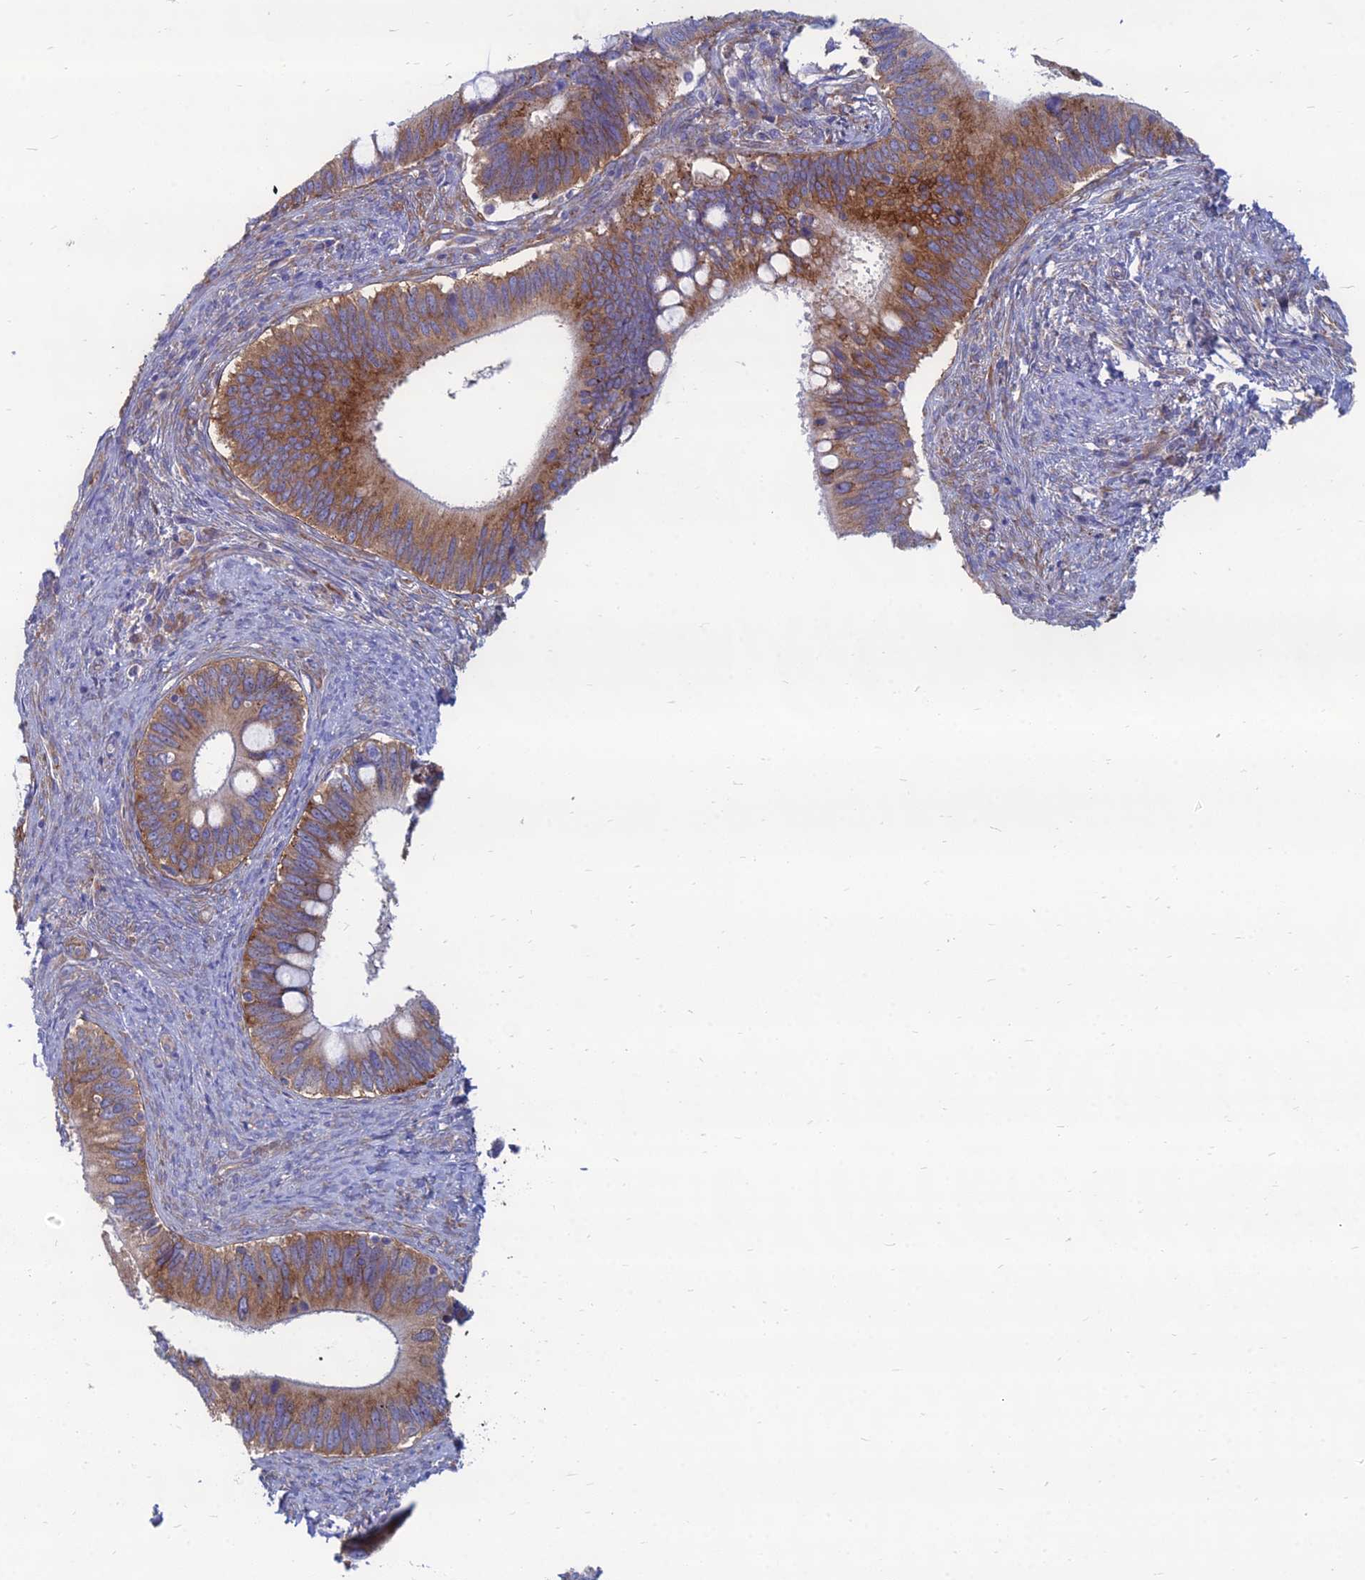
{"staining": {"intensity": "strong", "quantity": ">75%", "location": "cytoplasmic/membranous"}, "tissue": "cervical cancer", "cell_type": "Tumor cells", "image_type": "cancer", "snomed": [{"axis": "morphology", "description": "Adenocarcinoma, NOS"}, {"axis": "topography", "description": "Cervix"}], "caption": "The immunohistochemical stain labels strong cytoplasmic/membranous positivity in tumor cells of cervical adenocarcinoma tissue.", "gene": "TXLNA", "patient": {"sex": "female", "age": 42}}